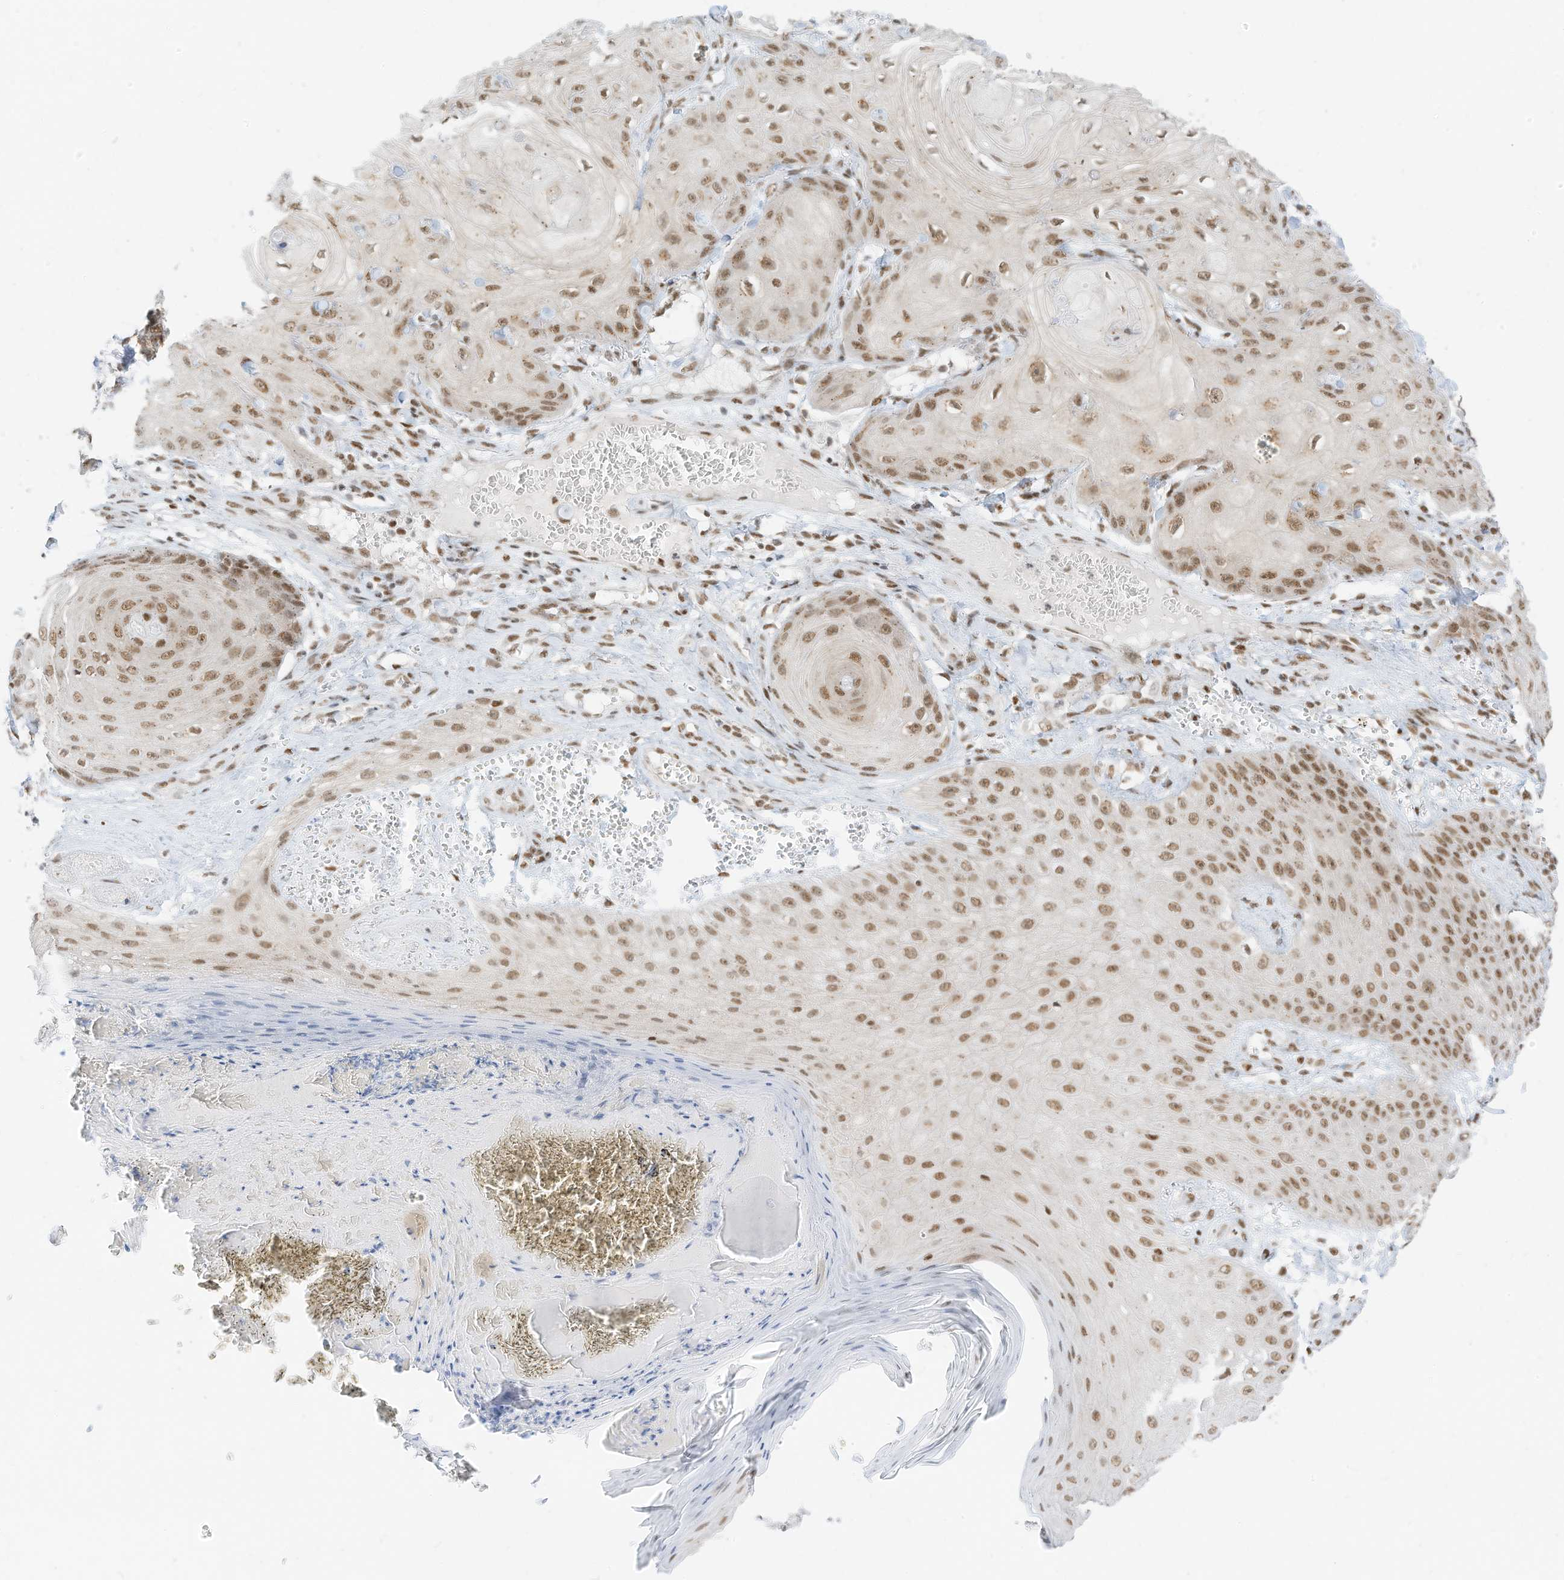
{"staining": {"intensity": "moderate", "quantity": ">75%", "location": "nuclear"}, "tissue": "skin cancer", "cell_type": "Tumor cells", "image_type": "cancer", "snomed": [{"axis": "morphology", "description": "Squamous cell carcinoma, NOS"}, {"axis": "topography", "description": "Skin"}], "caption": "Skin cancer stained with immunohistochemistry (IHC) exhibits moderate nuclear positivity in about >75% of tumor cells.", "gene": "SMARCA2", "patient": {"sex": "male", "age": 74}}